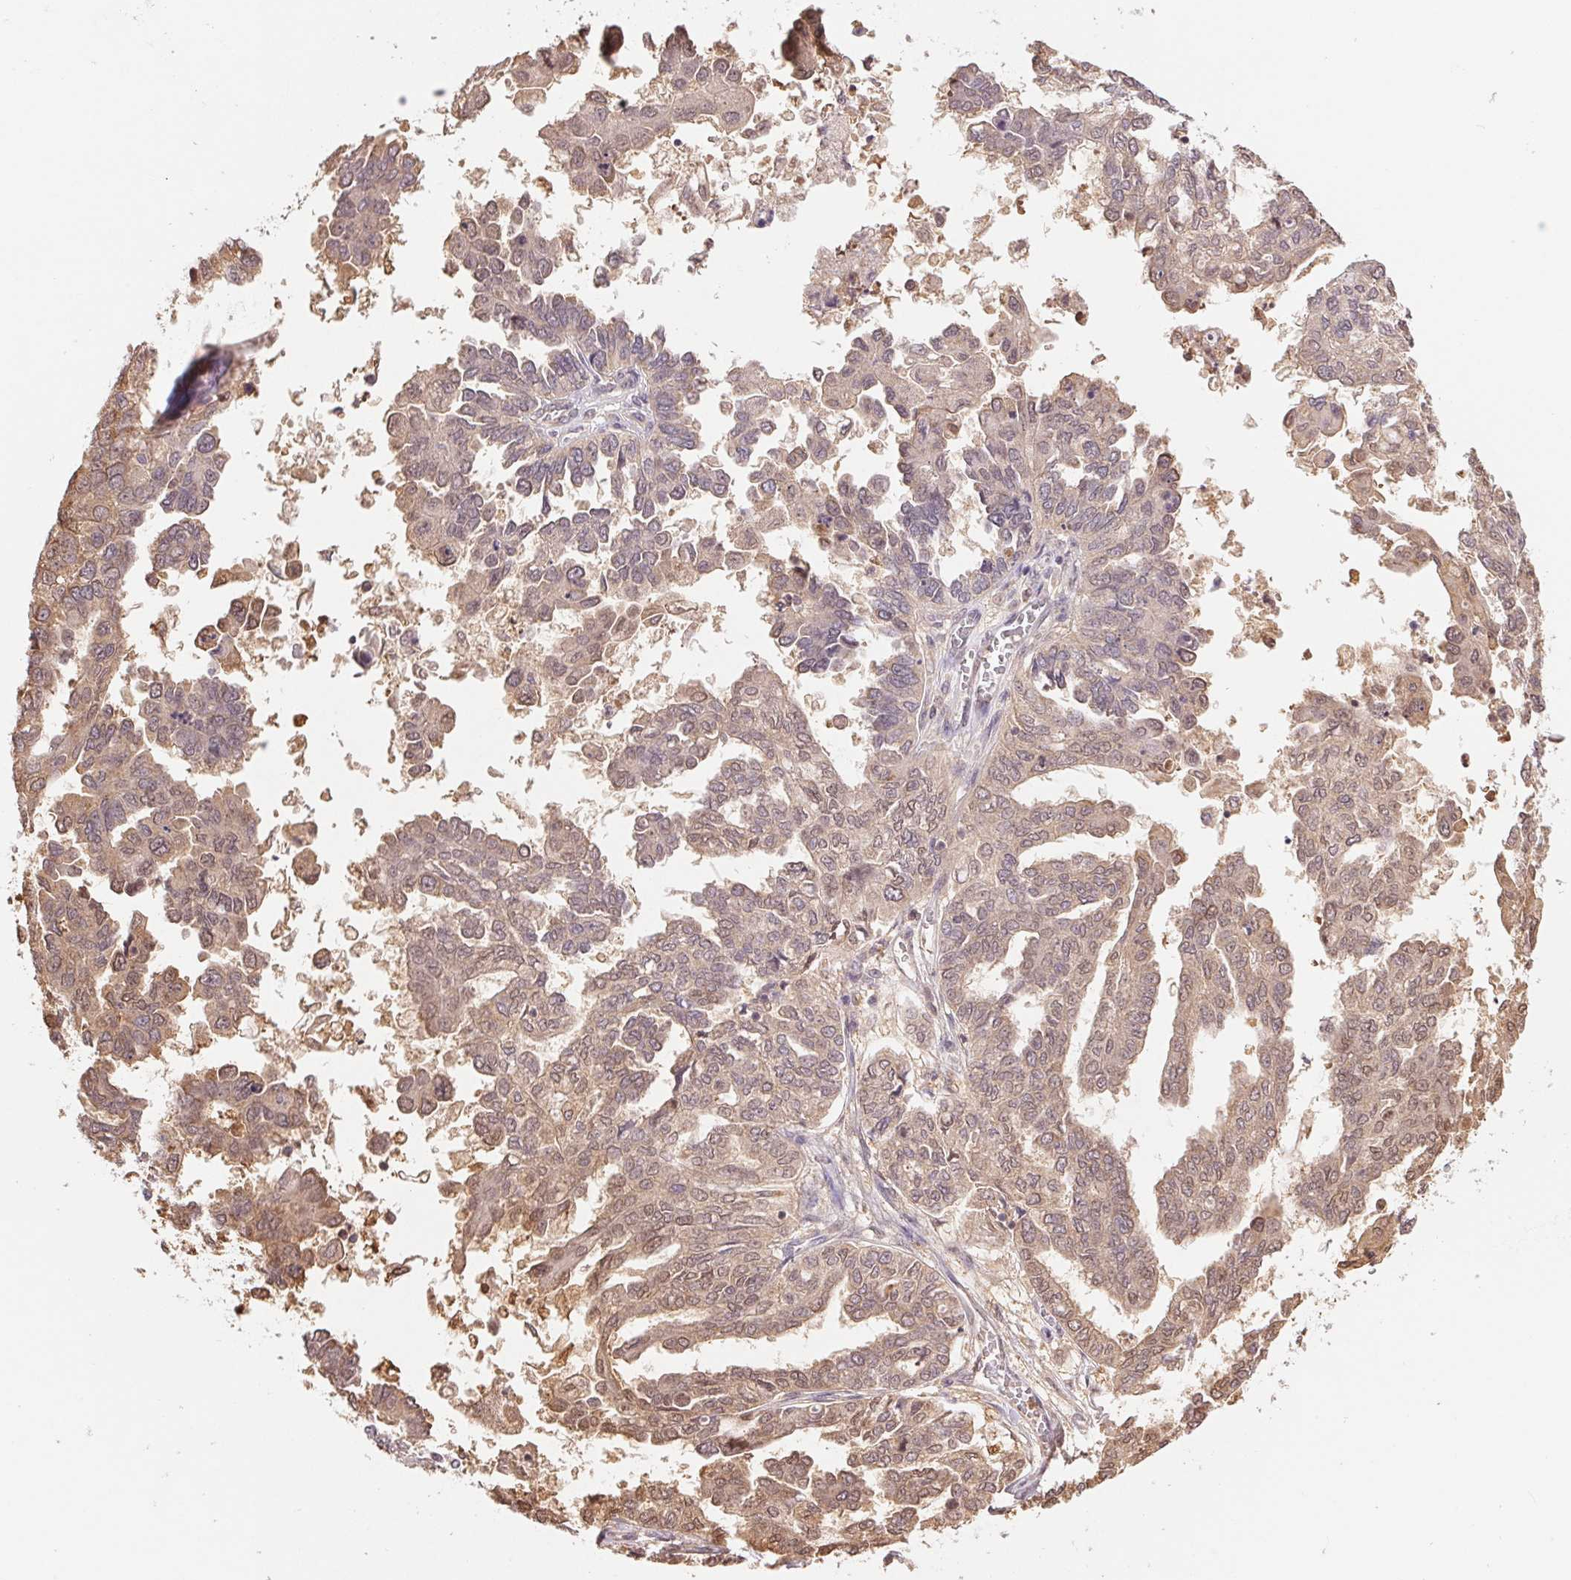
{"staining": {"intensity": "weak", "quantity": ">75%", "location": "cytoplasmic/membranous,nuclear"}, "tissue": "ovarian cancer", "cell_type": "Tumor cells", "image_type": "cancer", "snomed": [{"axis": "morphology", "description": "Cystadenocarcinoma, serous, NOS"}, {"axis": "topography", "description": "Ovary"}], "caption": "There is low levels of weak cytoplasmic/membranous and nuclear staining in tumor cells of ovarian serous cystadenocarcinoma, as demonstrated by immunohistochemical staining (brown color).", "gene": "CDC123", "patient": {"sex": "female", "age": 53}}